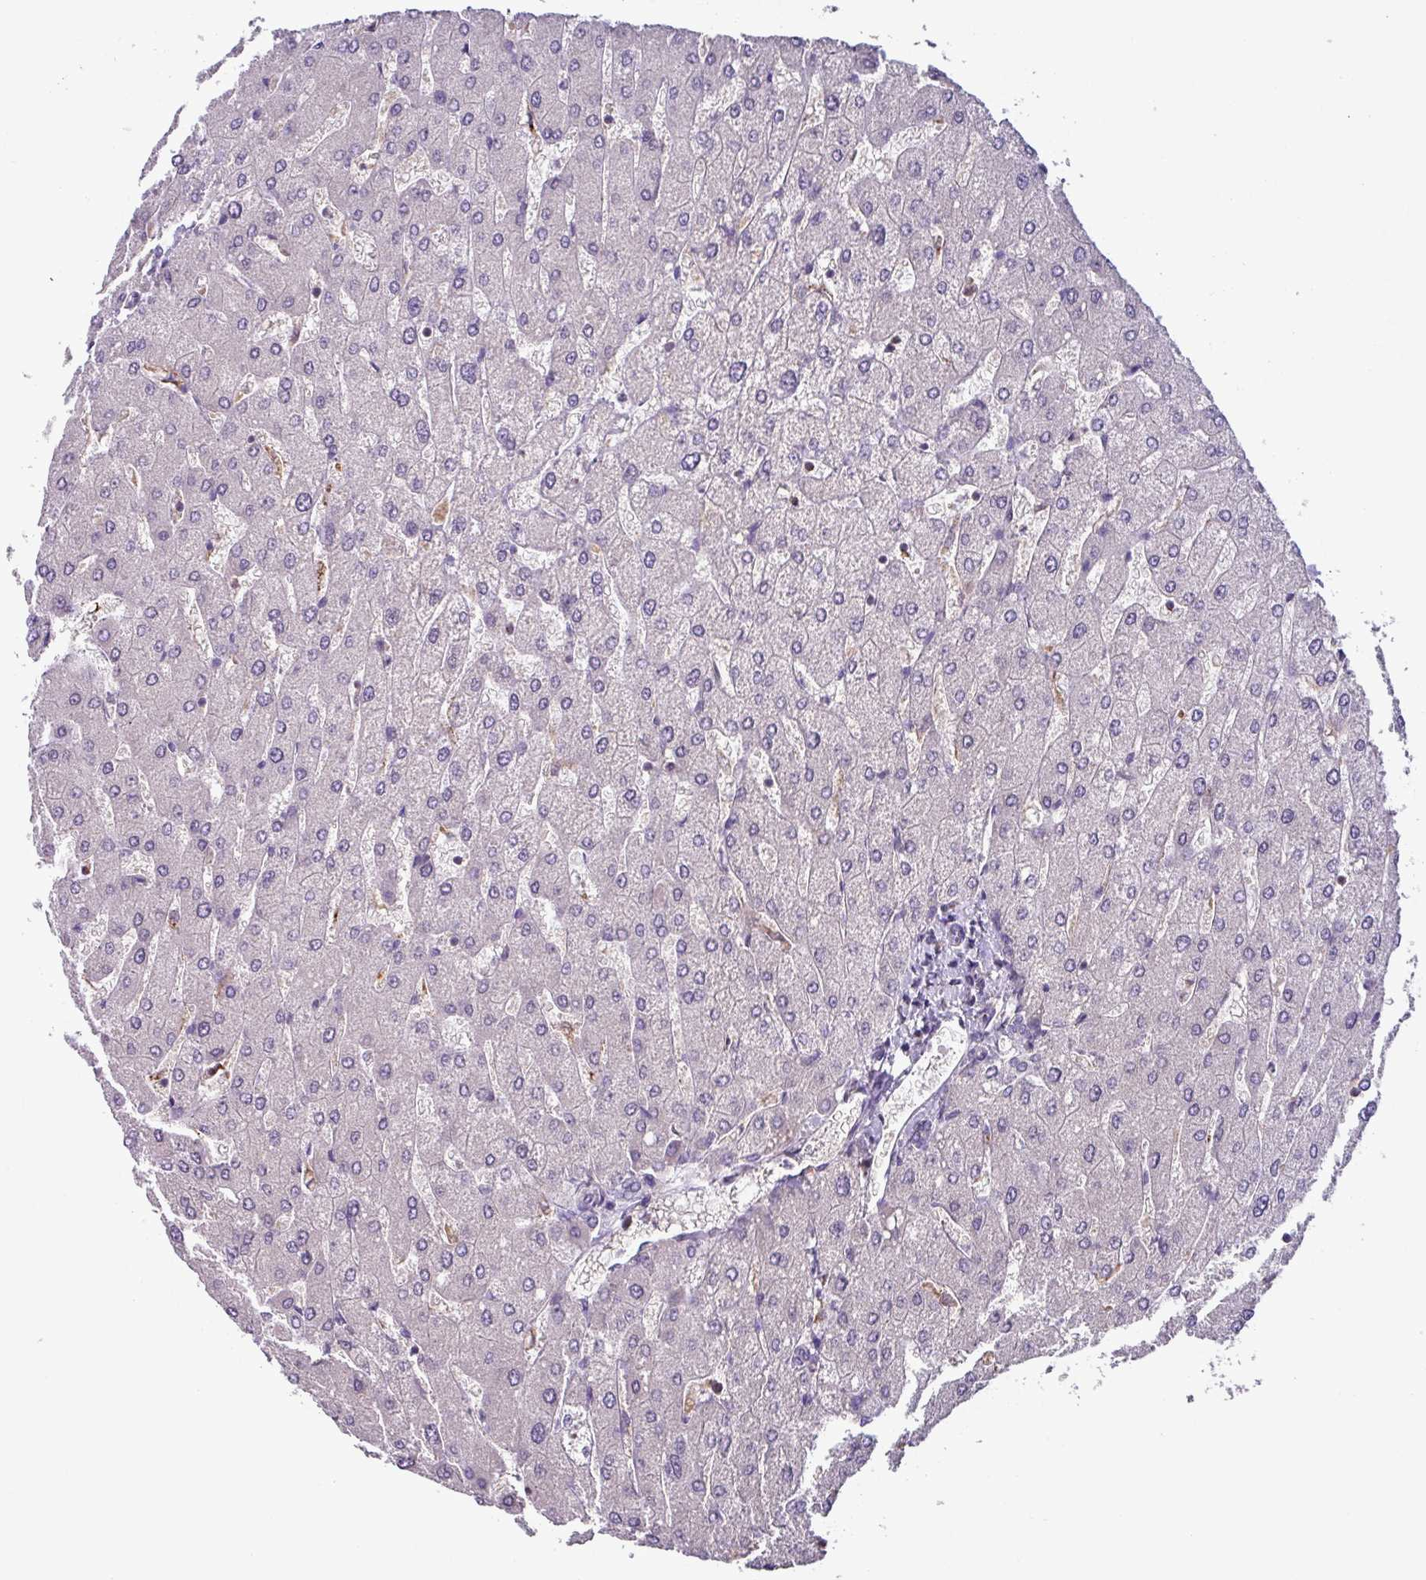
{"staining": {"intensity": "negative", "quantity": "none", "location": "none"}, "tissue": "liver", "cell_type": "Cholangiocytes", "image_type": "normal", "snomed": [{"axis": "morphology", "description": "Normal tissue, NOS"}, {"axis": "topography", "description": "Liver"}], "caption": "Immunohistochemistry (IHC) of benign liver shows no expression in cholangiocytes.", "gene": "AKIRIN1", "patient": {"sex": "male", "age": 55}}